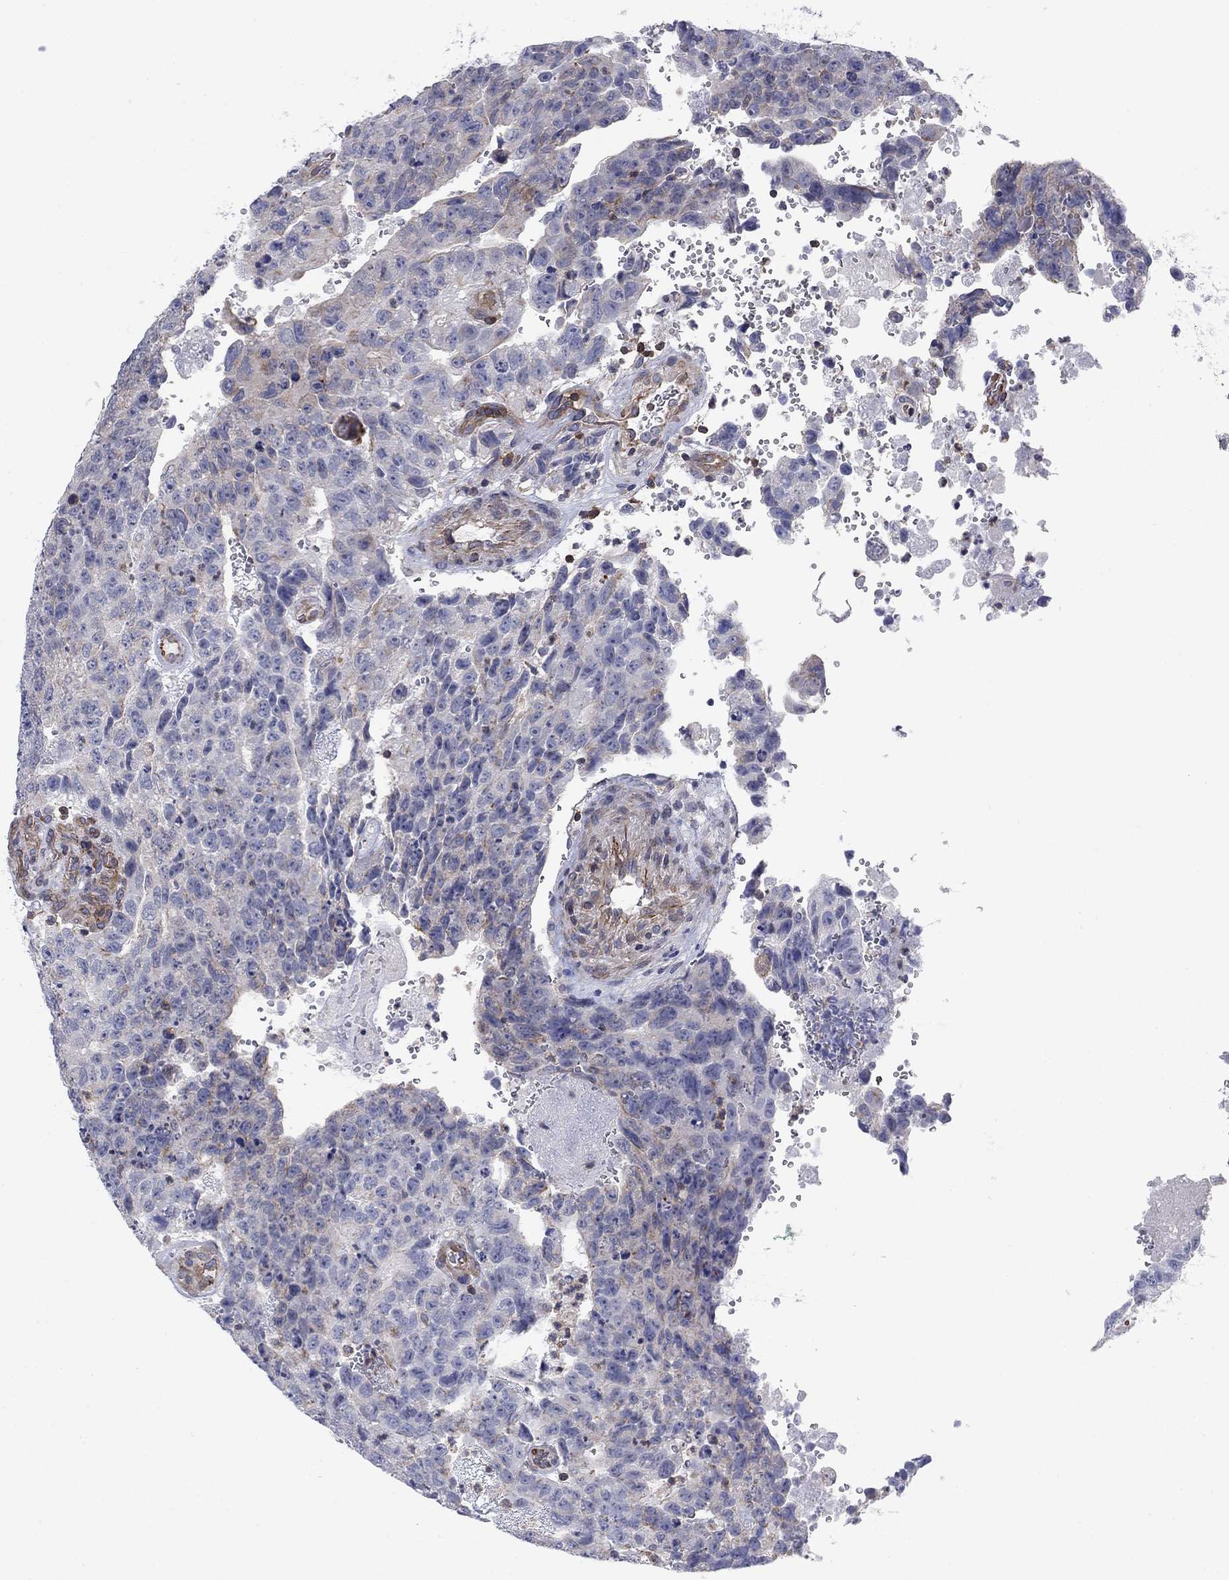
{"staining": {"intensity": "weak", "quantity": "<25%", "location": "cytoplasmic/membranous"}, "tissue": "testis cancer", "cell_type": "Tumor cells", "image_type": "cancer", "snomed": [{"axis": "morphology", "description": "Carcinoma, Embryonal, NOS"}, {"axis": "topography", "description": "Testis"}], "caption": "The image displays no staining of tumor cells in embryonal carcinoma (testis).", "gene": "PSD4", "patient": {"sex": "male", "age": 24}}